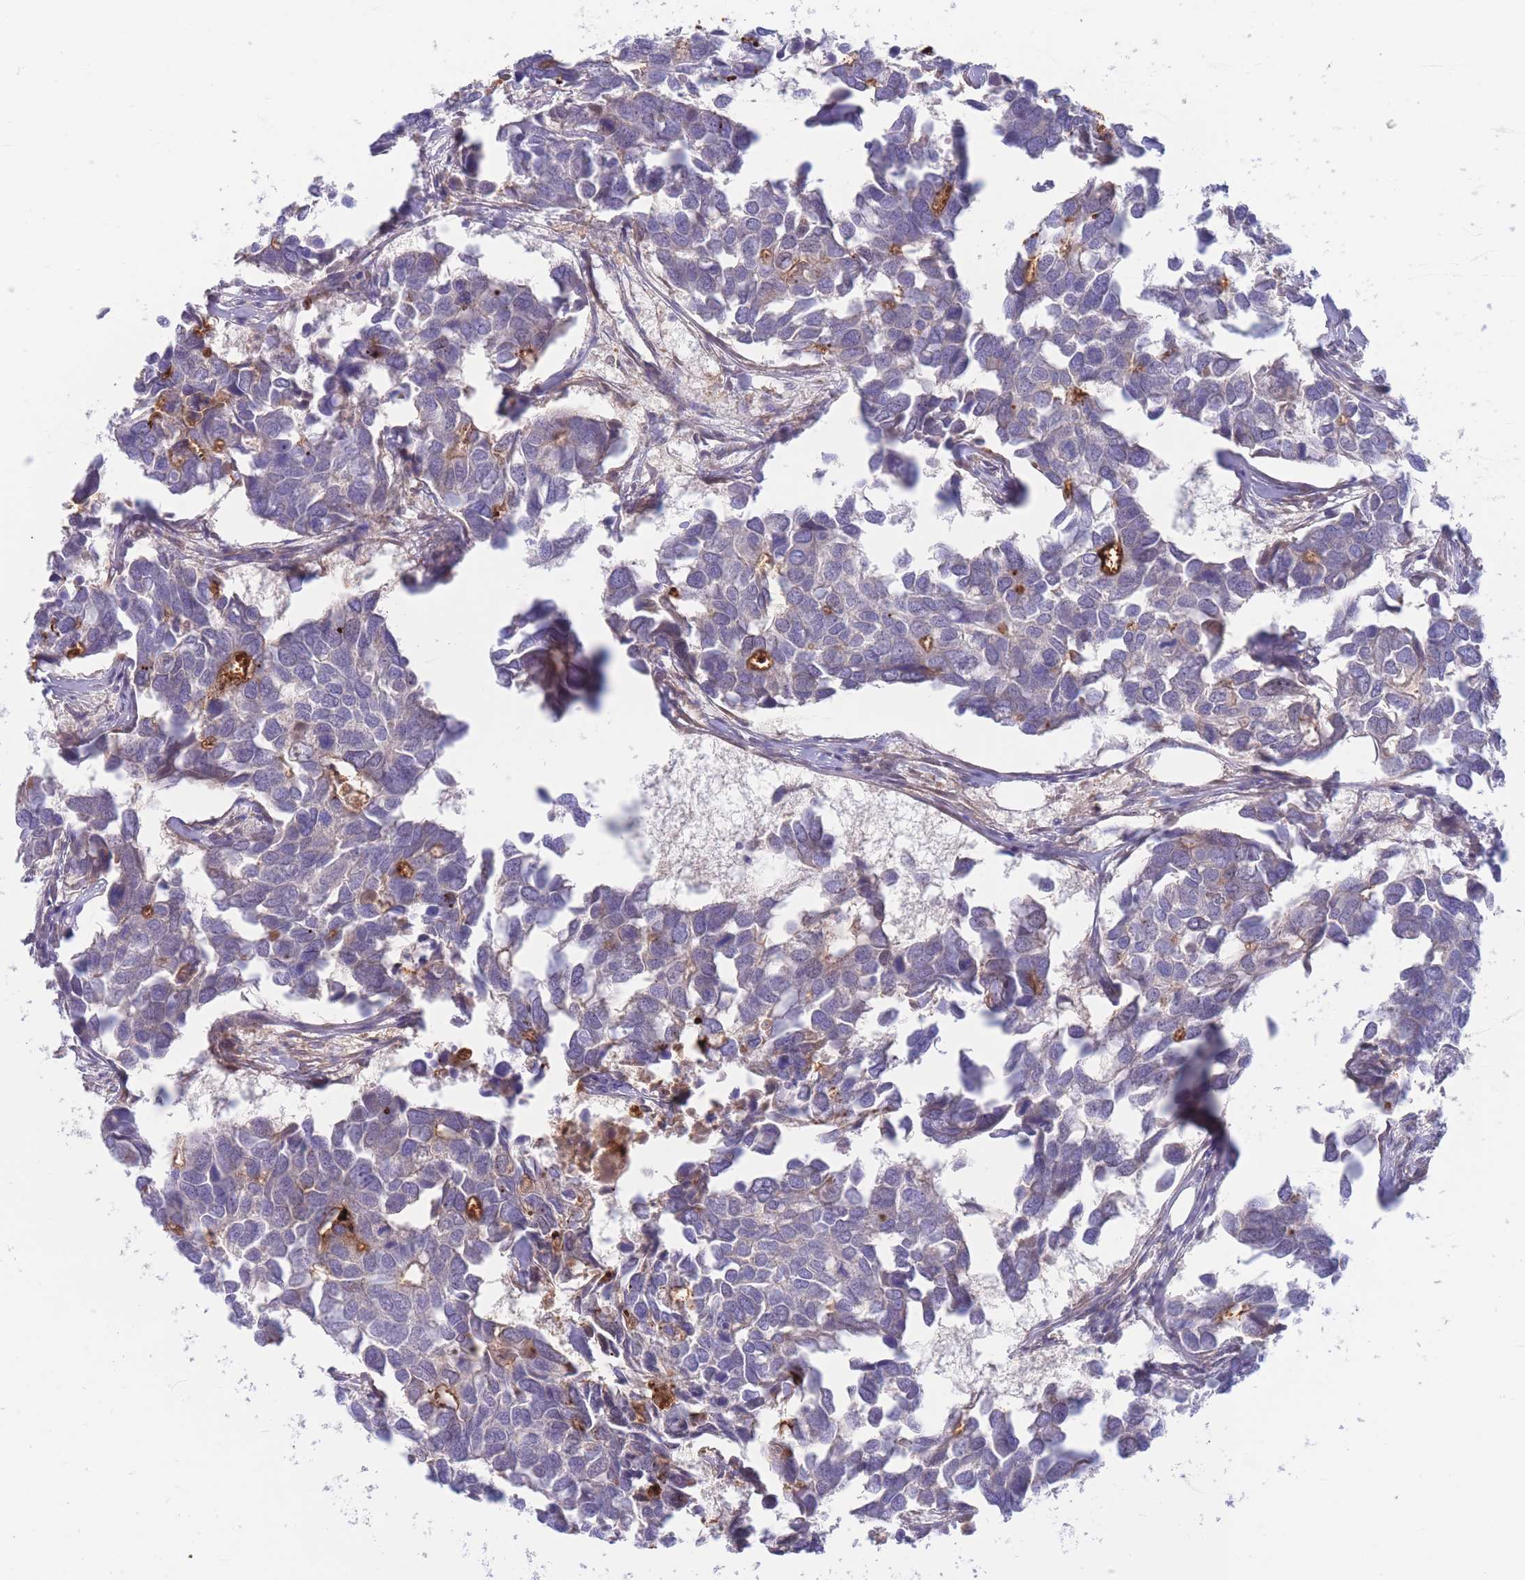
{"staining": {"intensity": "strong", "quantity": "<25%", "location": "cytoplasmic/membranous"}, "tissue": "breast cancer", "cell_type": "Tumor cells", "image_type": "cancer", "snomed": [{"axis": "morphology", "description": "Duct carcinoma"}, {"axis": "topography", "description": "Breast"}], "caption": "Tumor cells display medium levels of strong cytoplasmic/membranous expression in about <25% of cells in breast cancer (invasive ductal carcinoma). Using DAB (brown) and hematoxylin (blue) stains, captured at high magnification using brightfield microscopy.", "gene": "APOL4", "patient": {"sex": "female", "age": 83}}